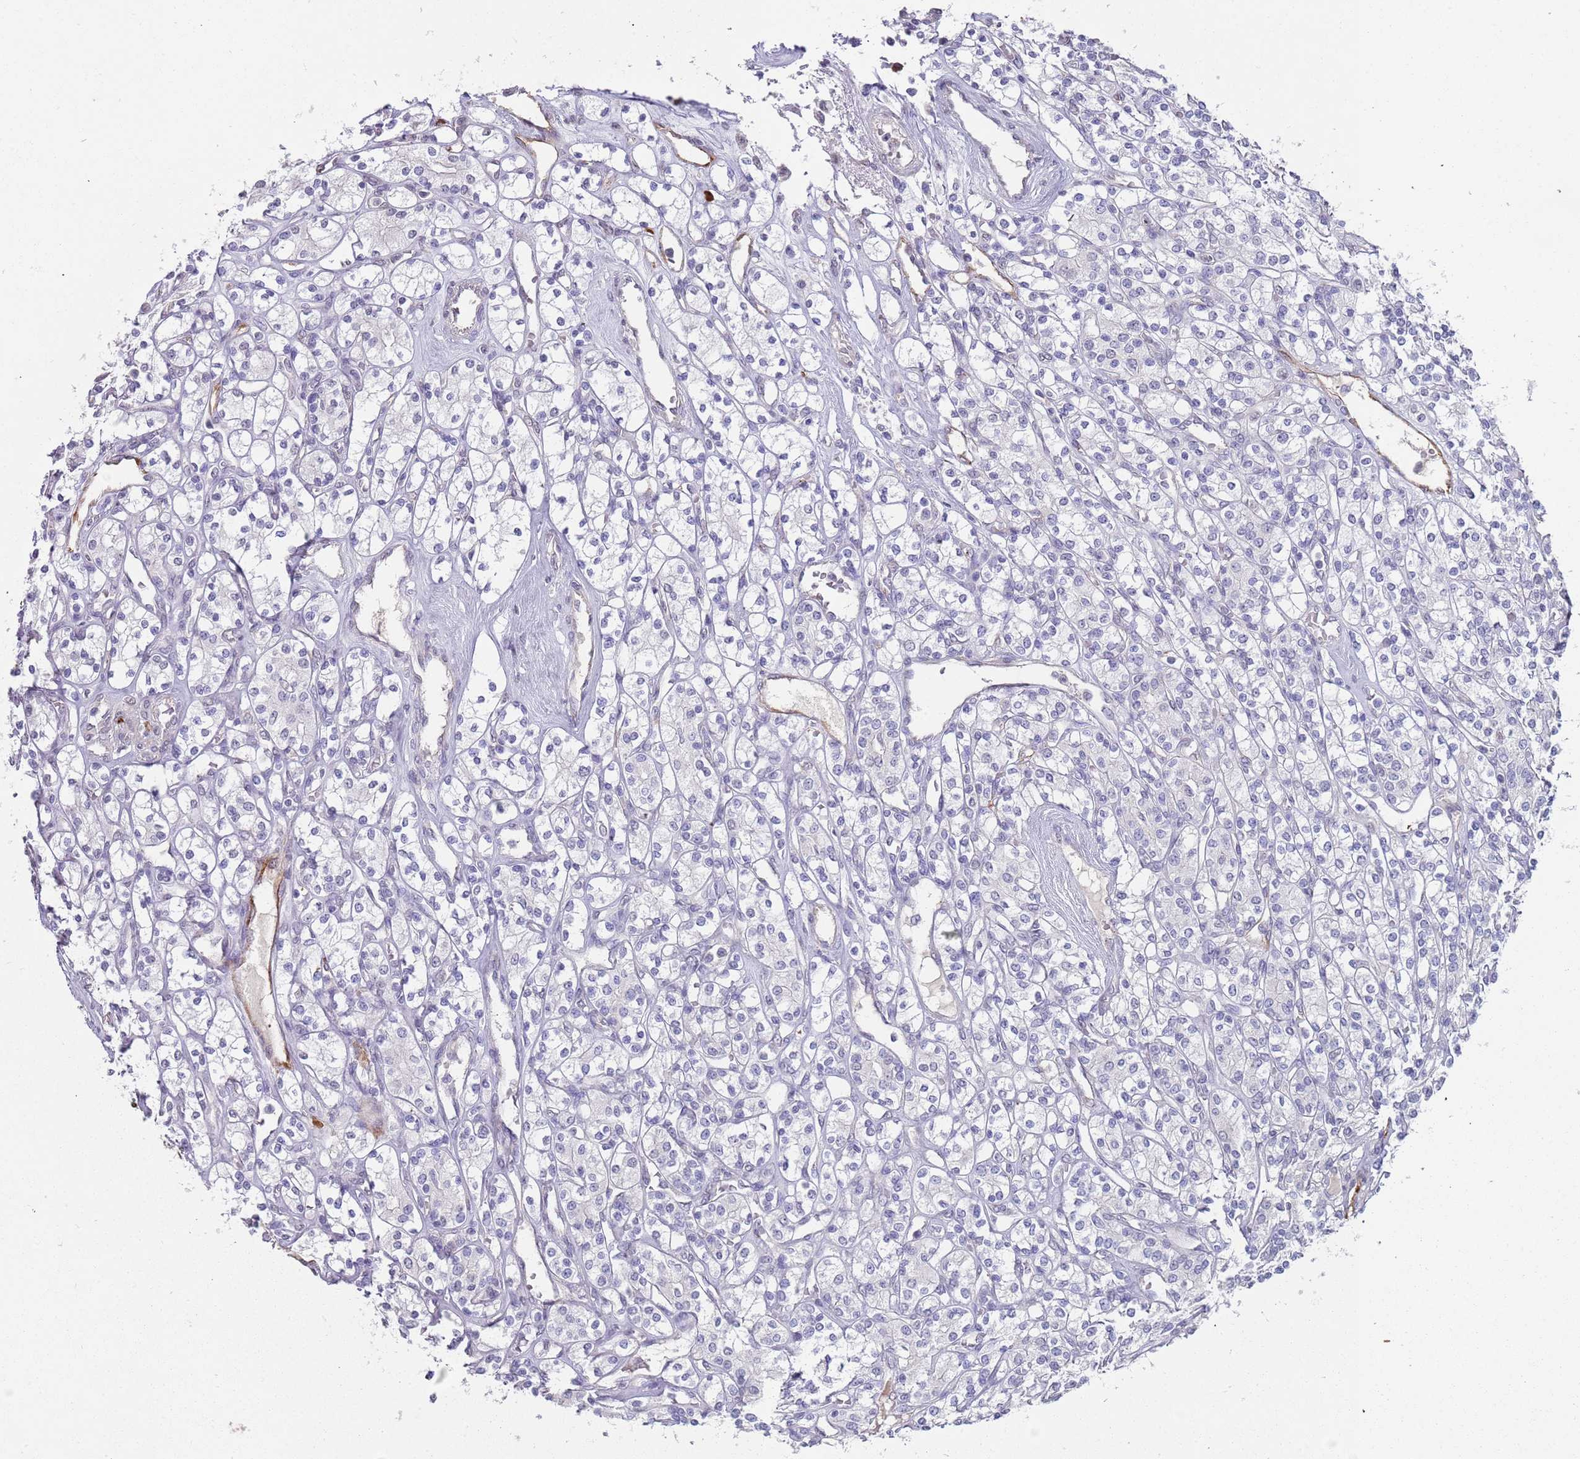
{"staining": {"intensity": "negative", "quantity": "none", "location": "none"}, "tissue": "renal cancer", "cell_type": "Tumor cells", "image_type": "cancer", "snomed": [{"axis": "morphology", "description": "Adenocarcinoma, NOS"}, {"axis": "topography", "description": "Kidney"}], "caption": "IHC of renal cancer (adenocarcinoma) exhibits no positivity in tumor cells.", "gene": "TNRC6C", "patient": {"sex": "male", "age": 77}}